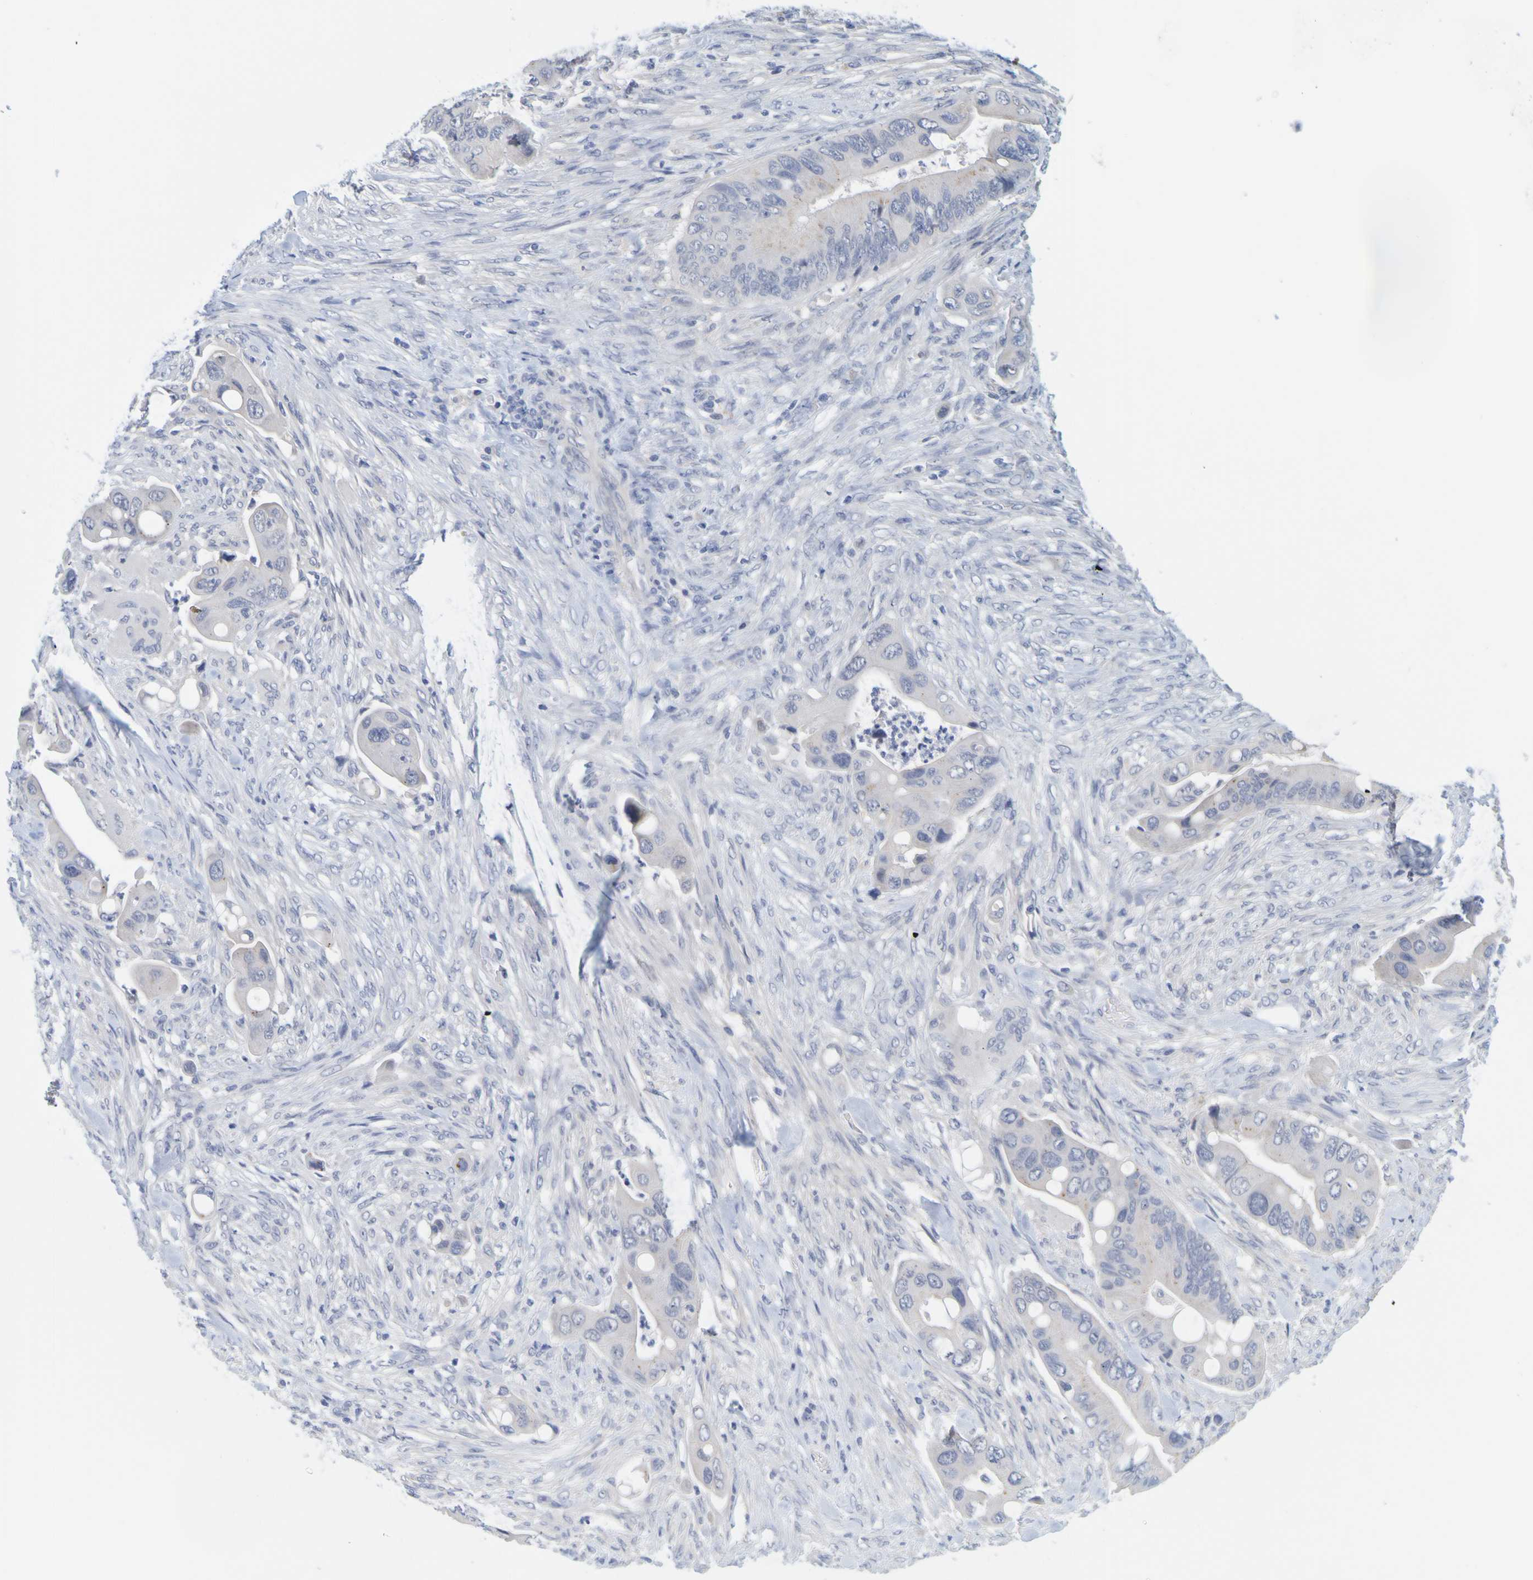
{"staining": {"intensity": "negative", "quantity": "none", "location": "none"}, "tissue": "colorectal cancer", "cell_type": "Tumor cells", "image_type": "cancer", "snomed": [{"axis": "morphology", "description": "Adenocarcinoma, NOS"}, {"axis": "topography", "description": "Rectum"}], "caption": "Tumor cells are negative for protein expression in human colorectal cancer (adenocarcinoma).", "gene": "ENDOU", "patient": {"sex": "female", "age": 57}}